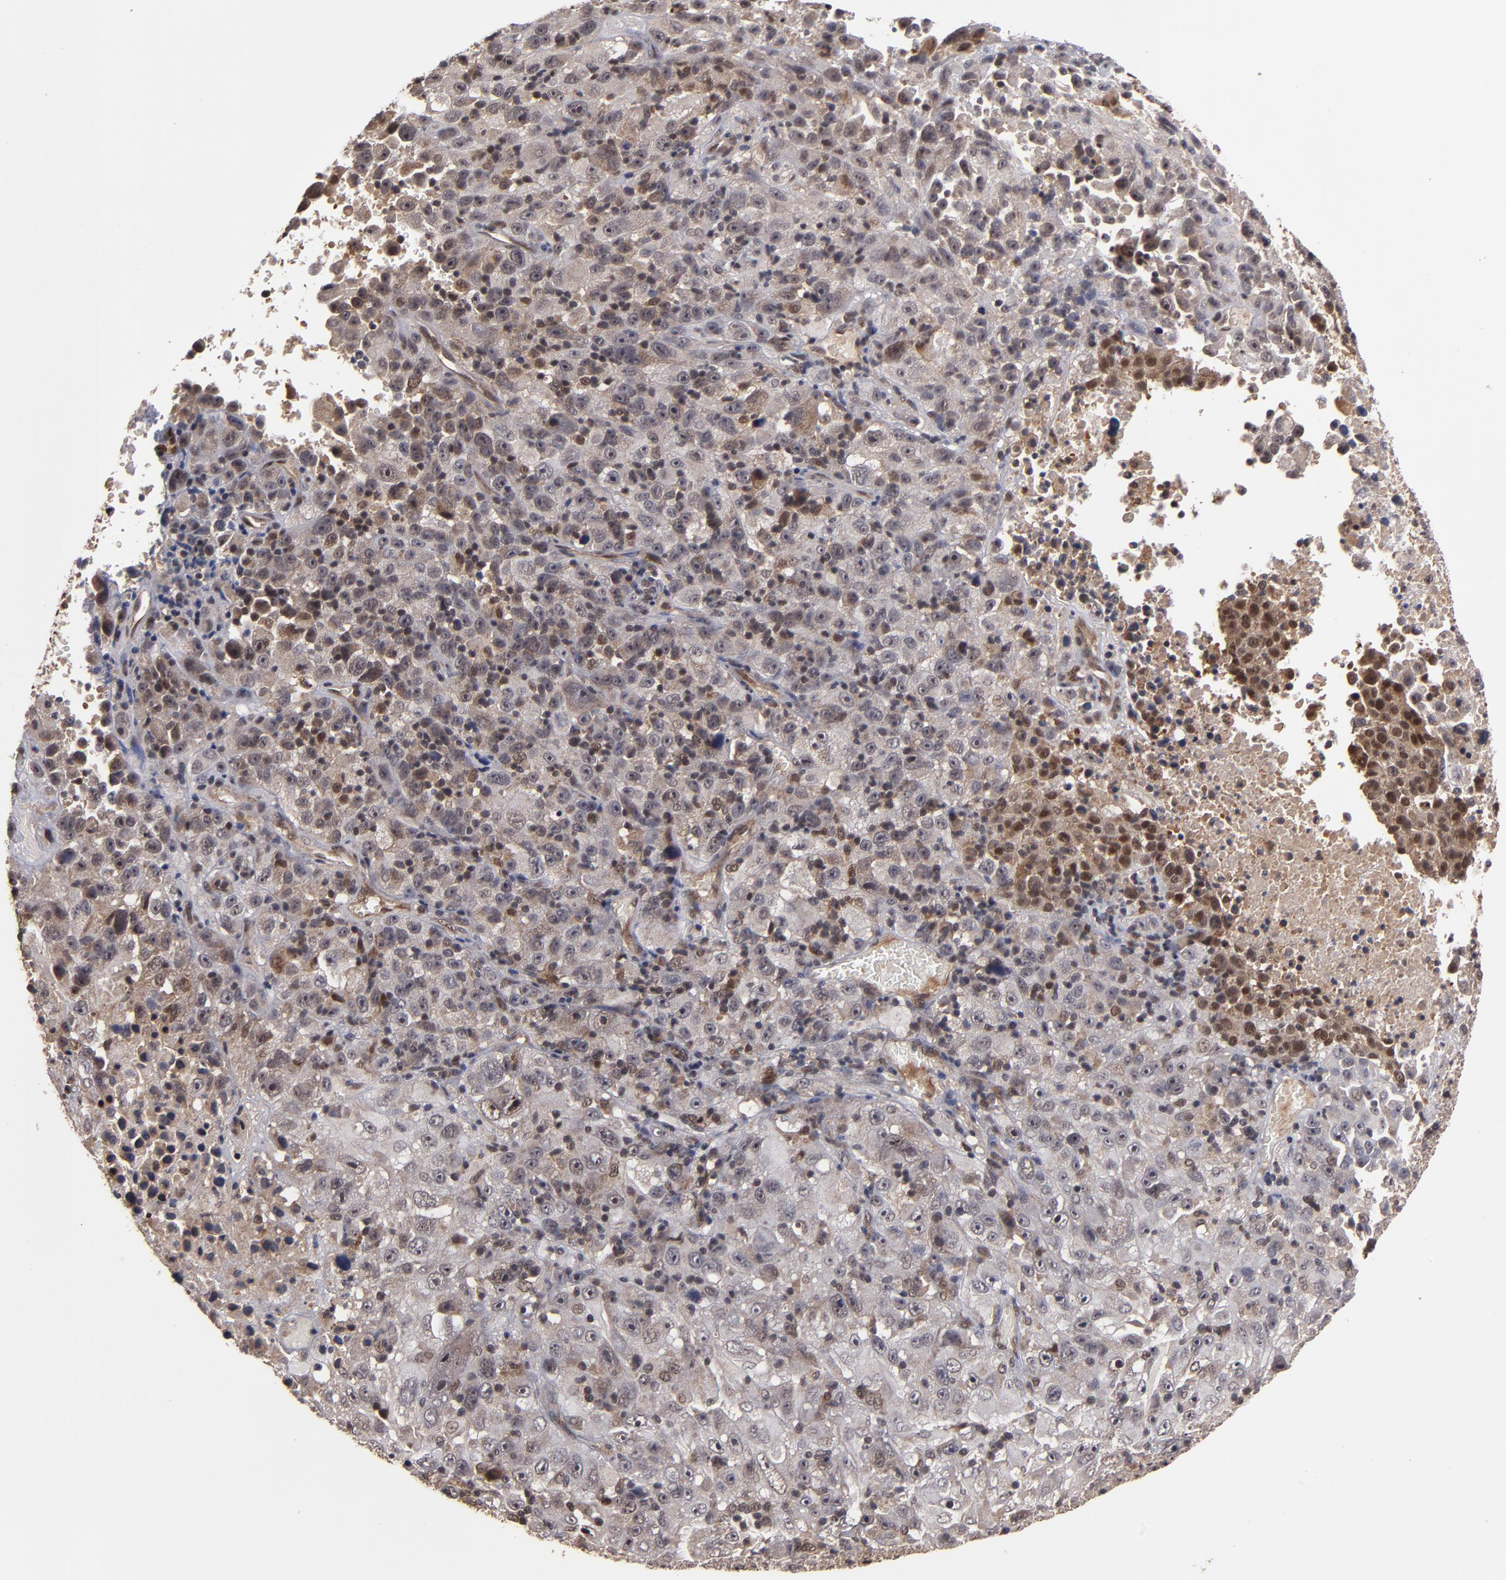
{"staining": {"intensity": "moderate", "quantity": ">75%", "location": "cytoplasmic/membranous,nuclear"}, "tissue": "melanoma", "cell_type": "Tumor cells", "image_type": "cancer", "snomed": [{"axis": "morphology", "description": "Malignant melanoma, Metastatic site"}, {"axis": "topography", "description": "Cerebral cortex"}], "caption": "Melanoma stained for a protein demonstrates moderate cytoplasmic/membranous and nuclear positivity in tumor cells. The protein is shown in brown color, while the nuclei are stained blue.", "gene": "CUL5", "patient": {"sex": "female", "age": 52}}